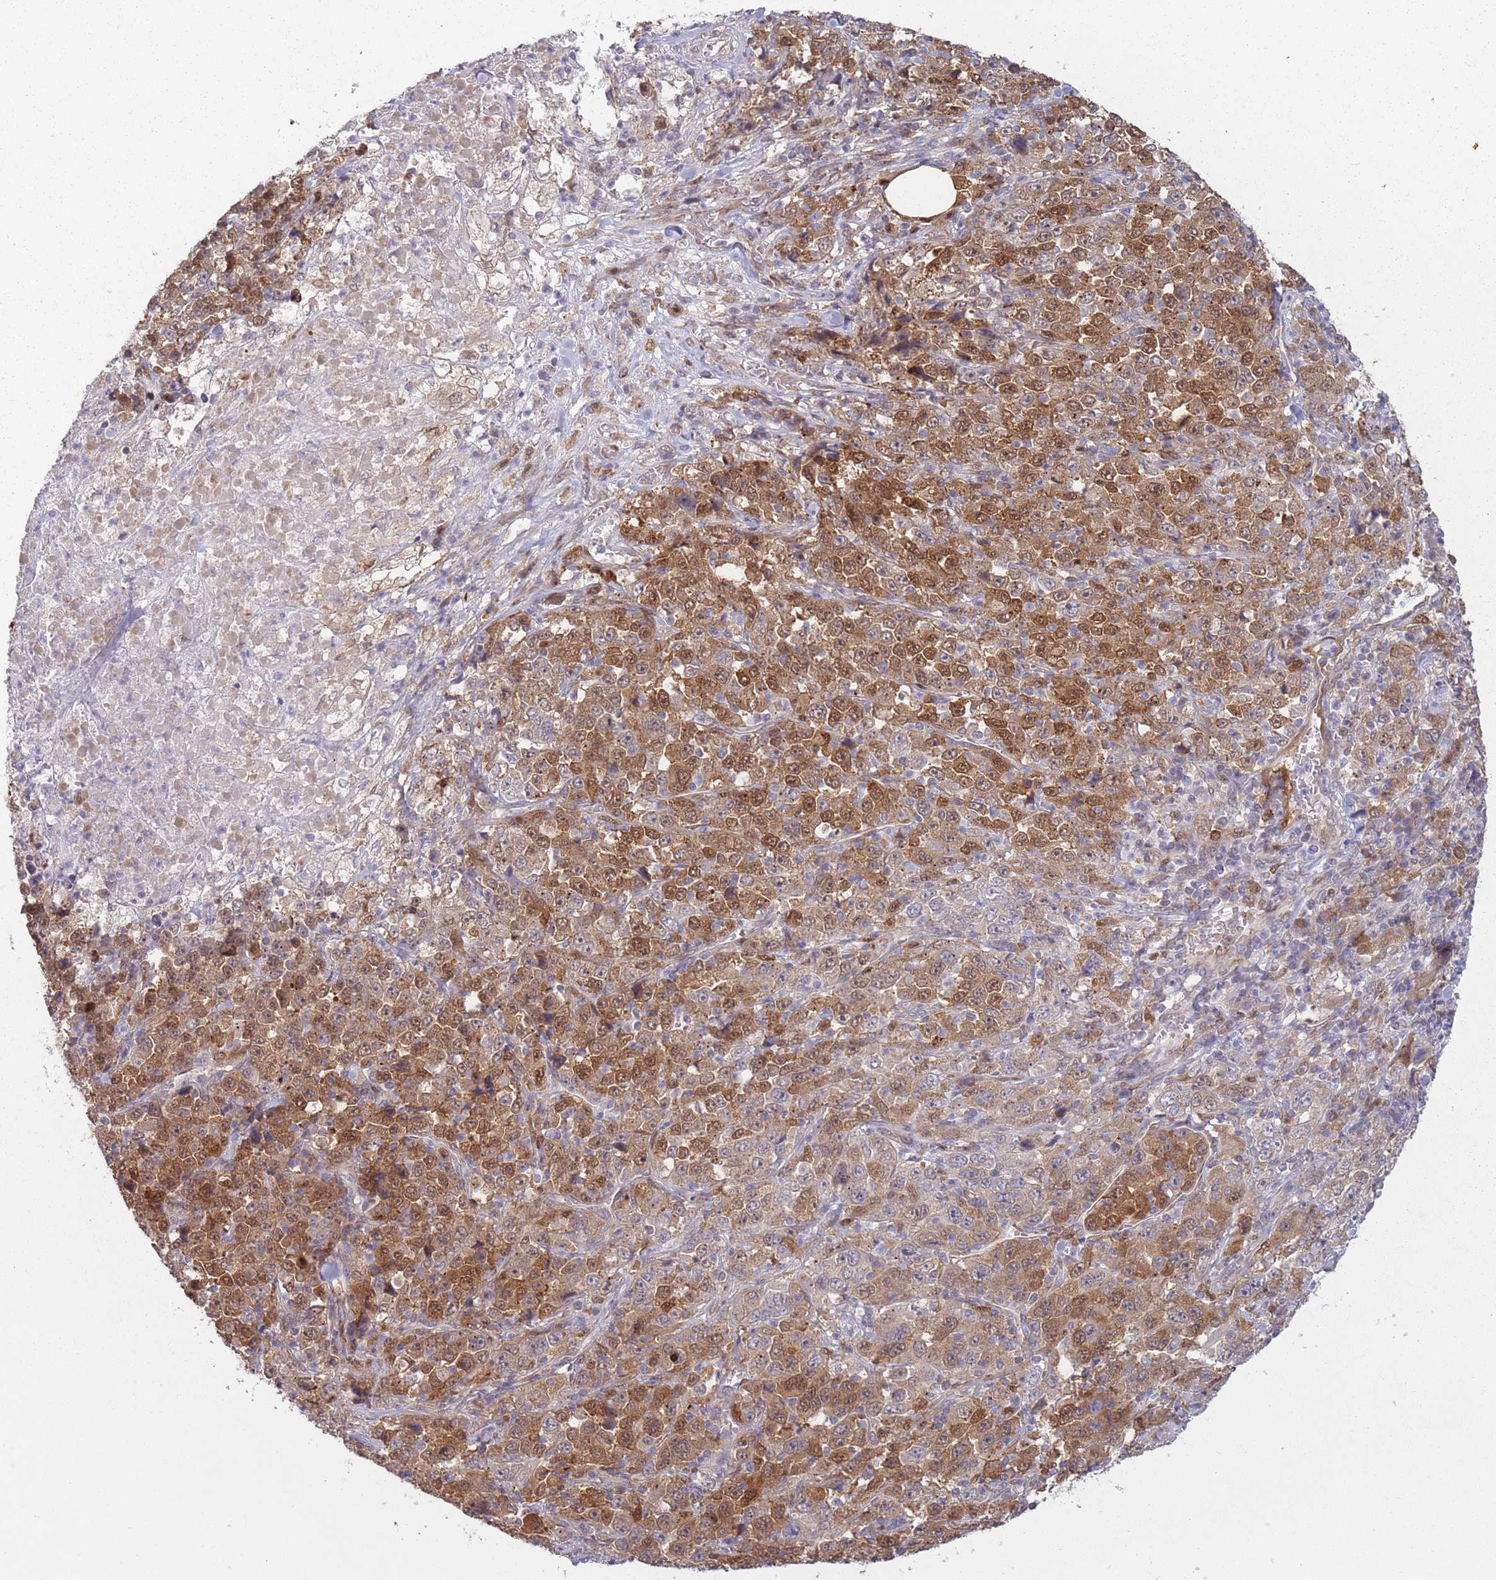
{"staining": {"intensity": "moderate", "quantity": ">75%", "location": "cytoplasmic/membranous,nuclear"}, "tissue": "stomach cancer", "cell_type": "Tumor cells", "image_type": "cancer", "snomed": [{"axis": "morphology", "description": "Normal tissue, NOS"}, {"axis": "morphology", "description": "Adenocarcinoma, NOS"}, {"axis": "topography", "description": "Stomach, upper"}, {"axis": "topography", "description": "Stomach"}], "caption": "Stomach cancer stained for a protein (brown) reveals moderate cytoplasmic/membranous and nuclear positive positivity in about >75% of tumor cells.", "gene": "LGALS9", "patient": {"sex": "male", "age": 59}}